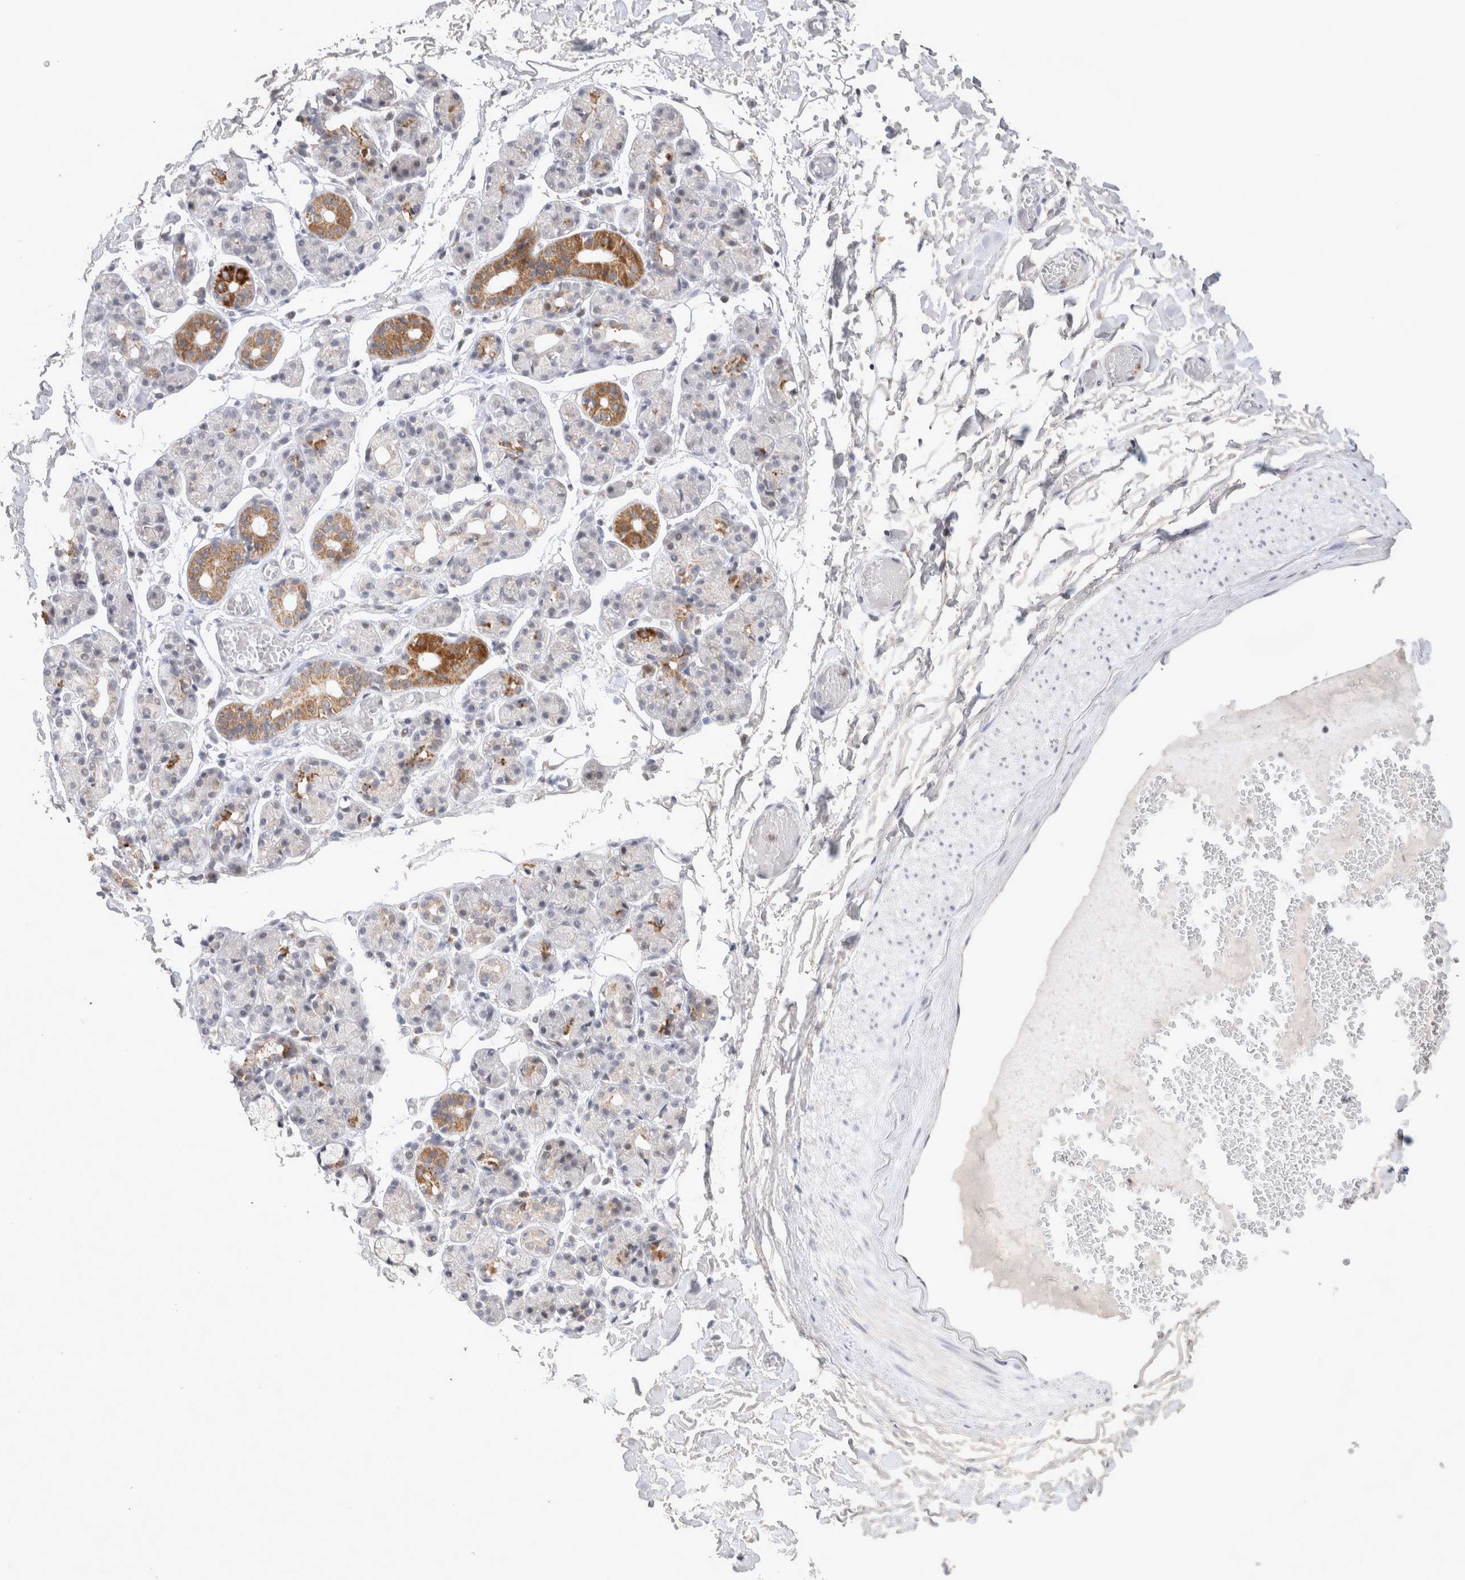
{"staining": {"intensity": "moderate", "quantity": "25%-75%", "location": "cytoplasmic/membranous"}, "tissue": "salivary gland", "cell_type": "Glandular cells", "image_type": "normal", "snomed": [{"axis": "morphology", "description": "Normal tissue, NOS"}, {"axis": "topography", "description": "Salivary gland"}], "caption": "A brown stain shows moderate cytoplasmic/membranous staining of a protein in glandular cells of normal human salivary gland. The staining was performed using DAB, with brown indicating positive protein expression. Nuclei are stained blue with hematoxylin.", "gene": "MRPL37", "patient": {"sex": "male", "age": 63}}